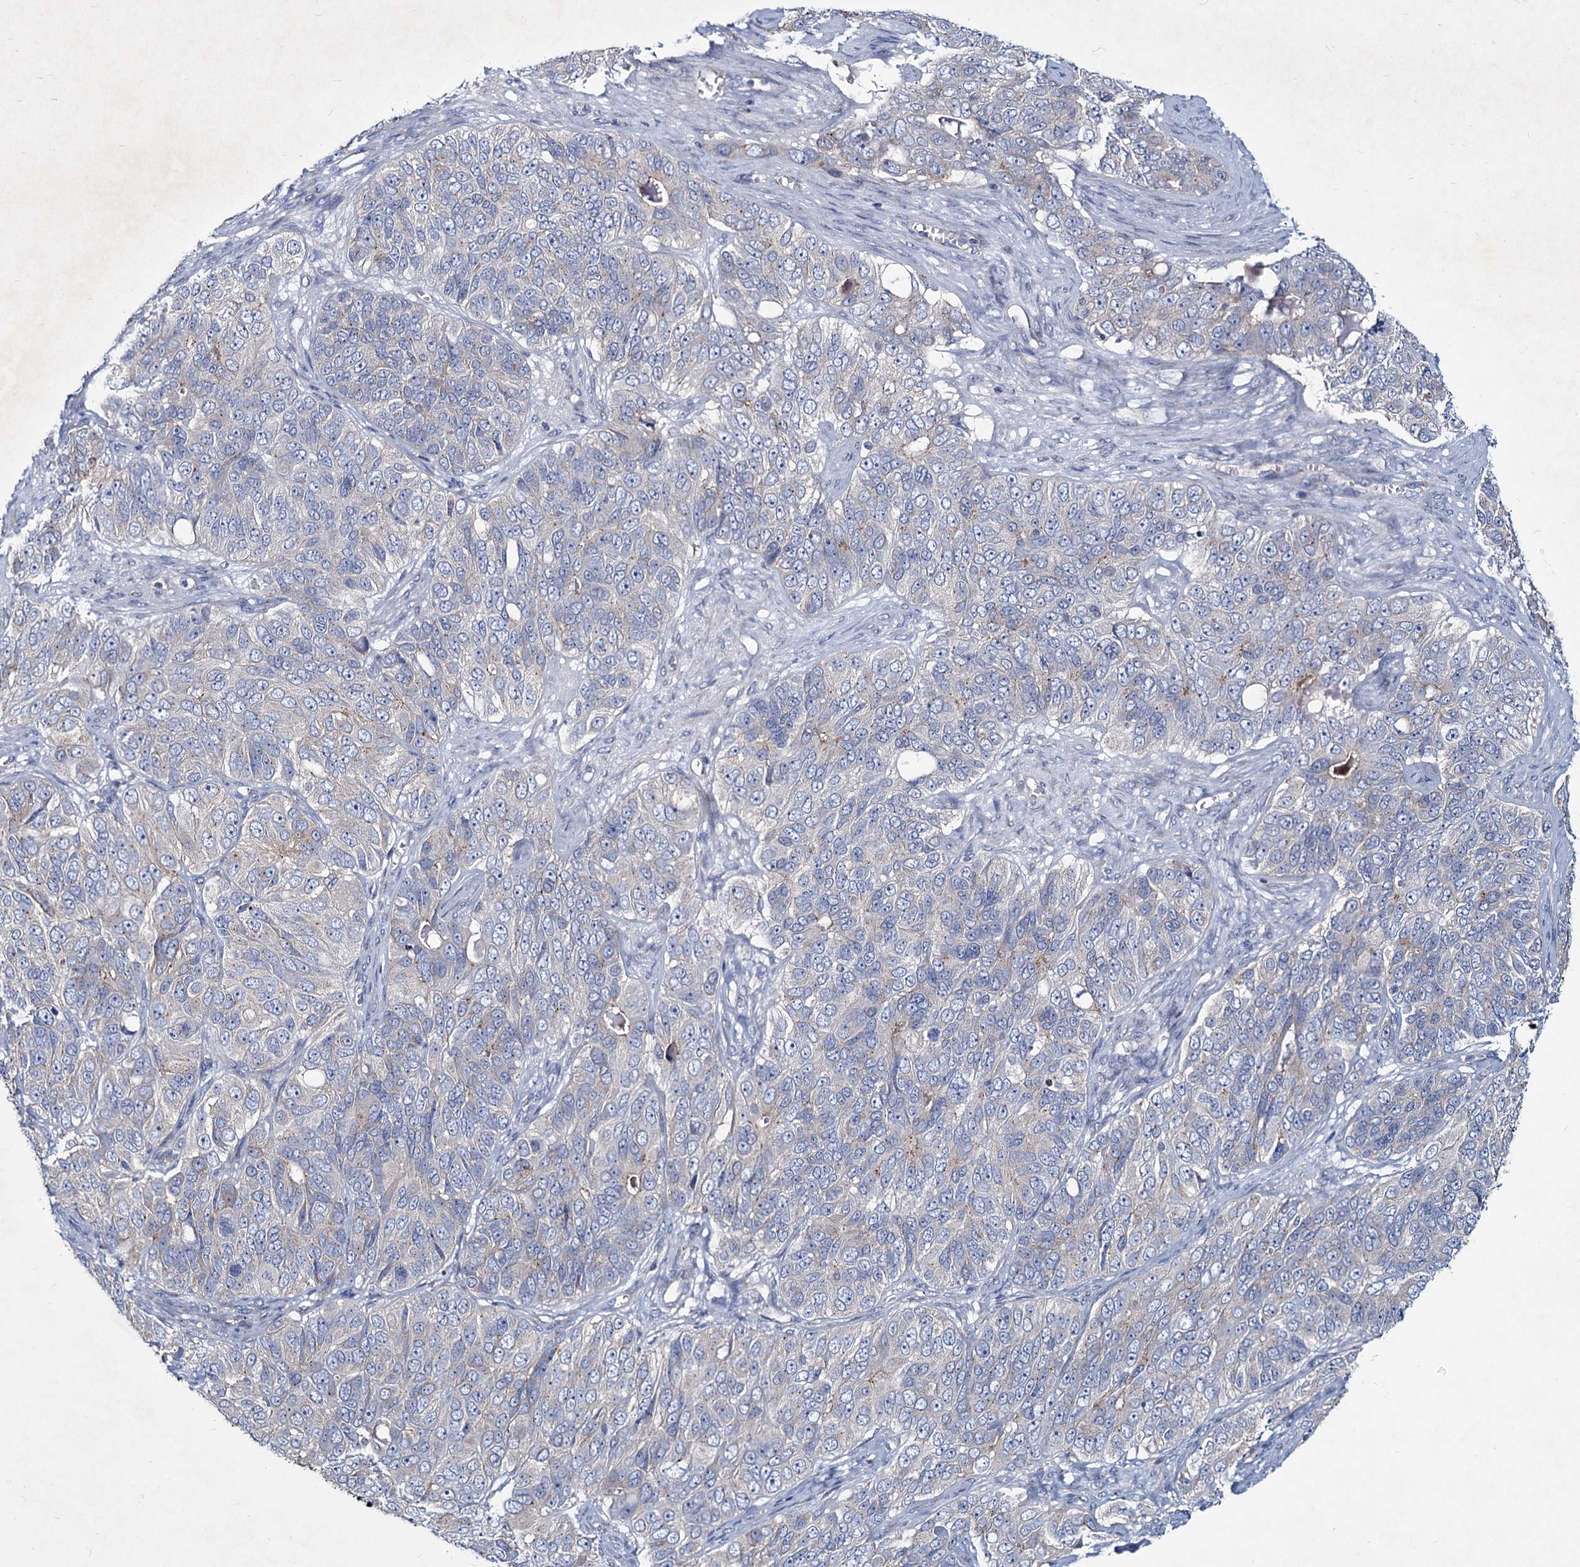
{"staining": {"intensity": "negative", "quantity": "none", "location": "none"}, "tissue": "ovarian cancer", "cell_type": "Tumor cells", "image_type": "cancer", "snomed": [{"axis": "morphology", "description": "Carcinoma, endometroid"}, {"axis": "topography", "description": "Ovary"}], "caption": "A high-resolution histopathology image shows immunohistochemistry (IHC) staining of endometroid carcinoma (ovarian), which exhibits no significant staining in tumor cells.", "gene": "AGBL4", "patient": {"sex": "female", "age": 51}}